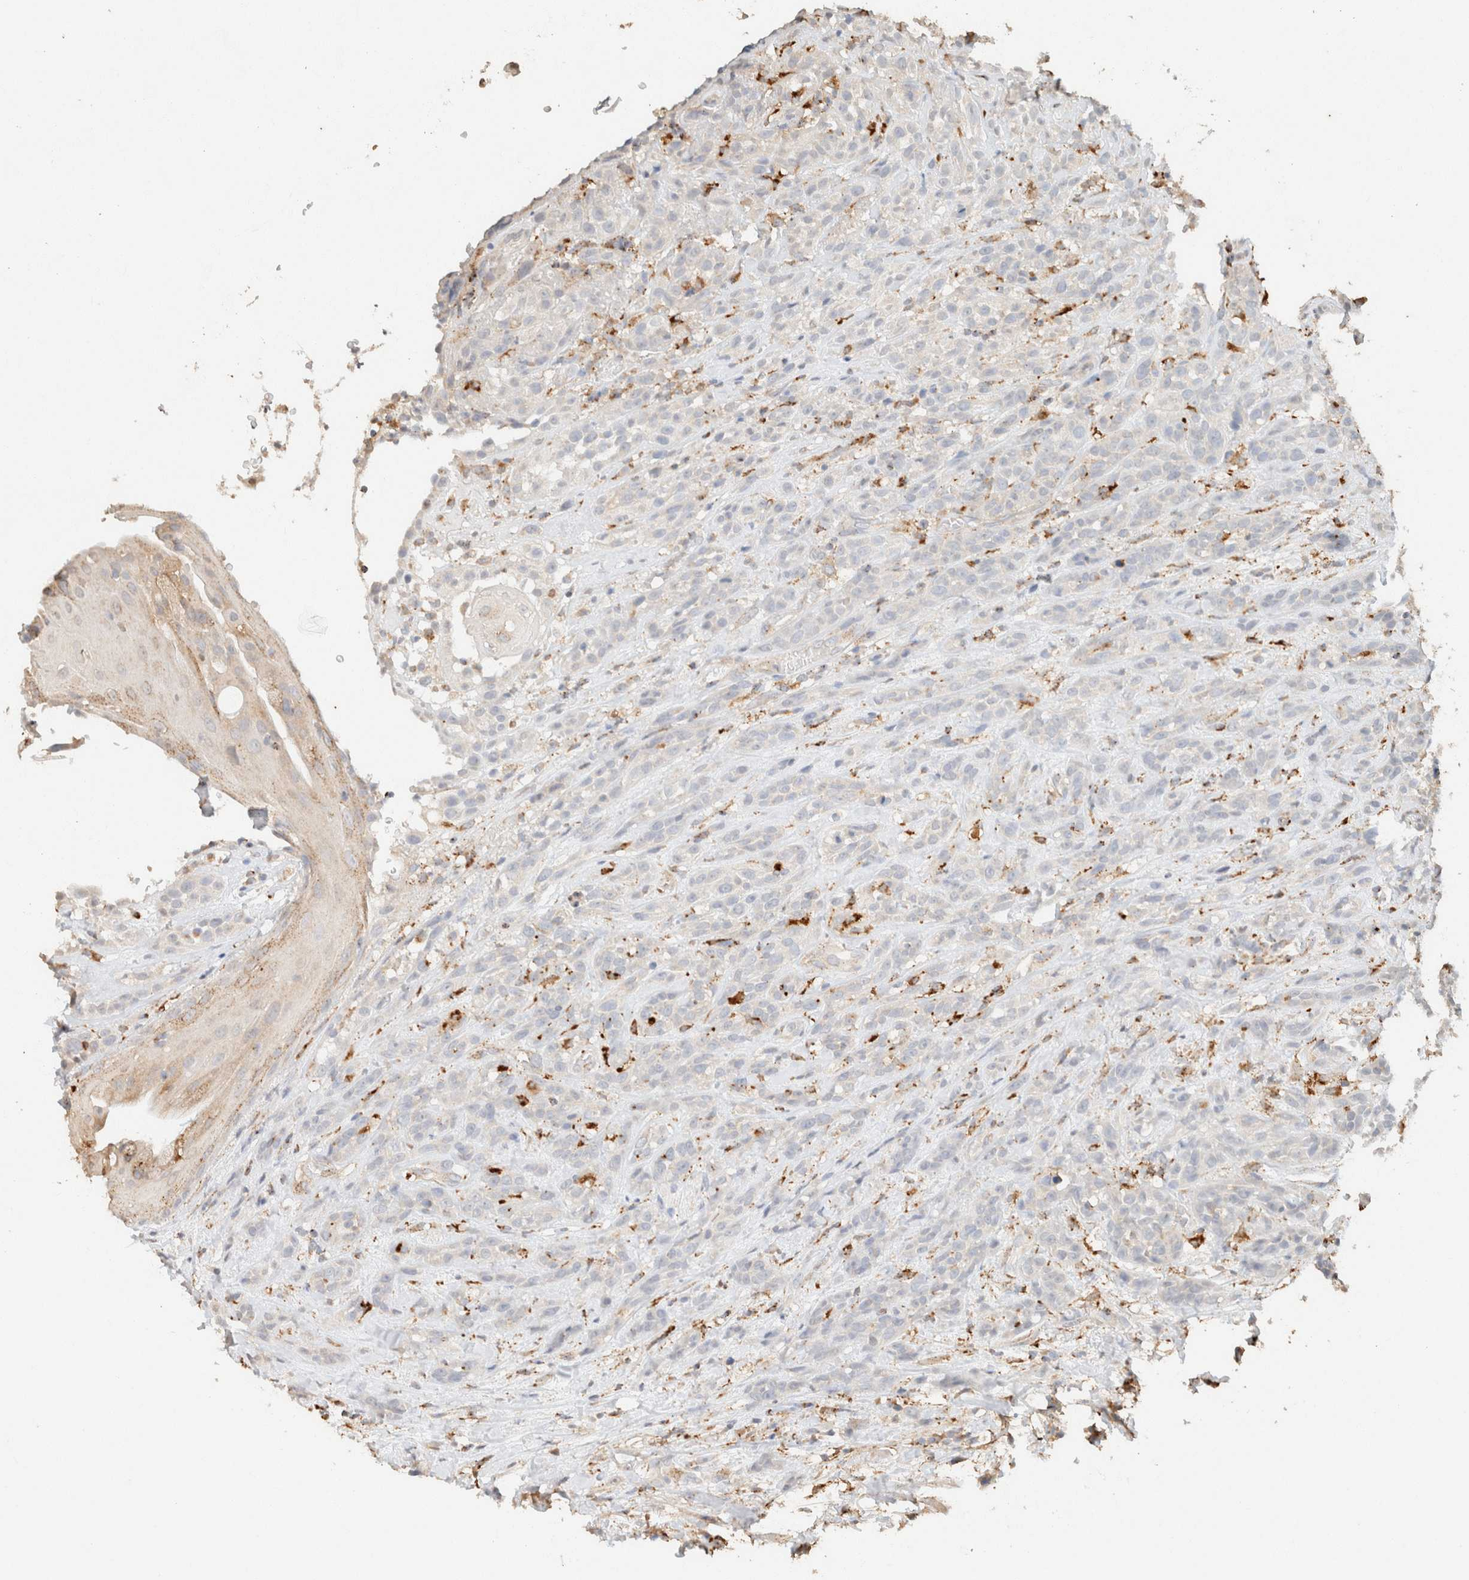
{"staining": {"intensity": "negative", "quantity": "none", "location": "none"}, "tissue": "head and neck cancer", "cell_type": "Tumor cells", "image_type": "cancer", "snomed": [{"axis": "morphology", "description": "Normal tissue, NOS"}, {"axis": "morphology", "description": "Squamous cell carcinoma, NOS"}, {"axis": "topography", "description": "Cartilage tissue"}, {"axis": "topography", "description": "Head-Neck"}], "caption": "Tumor cells are negative for protein expression in human head and neck cancer (squamous cell carcinoma). Nuclei are stained in blue.", "gene": "CTSC", "patient": {"sex": "male", "age": 62}}